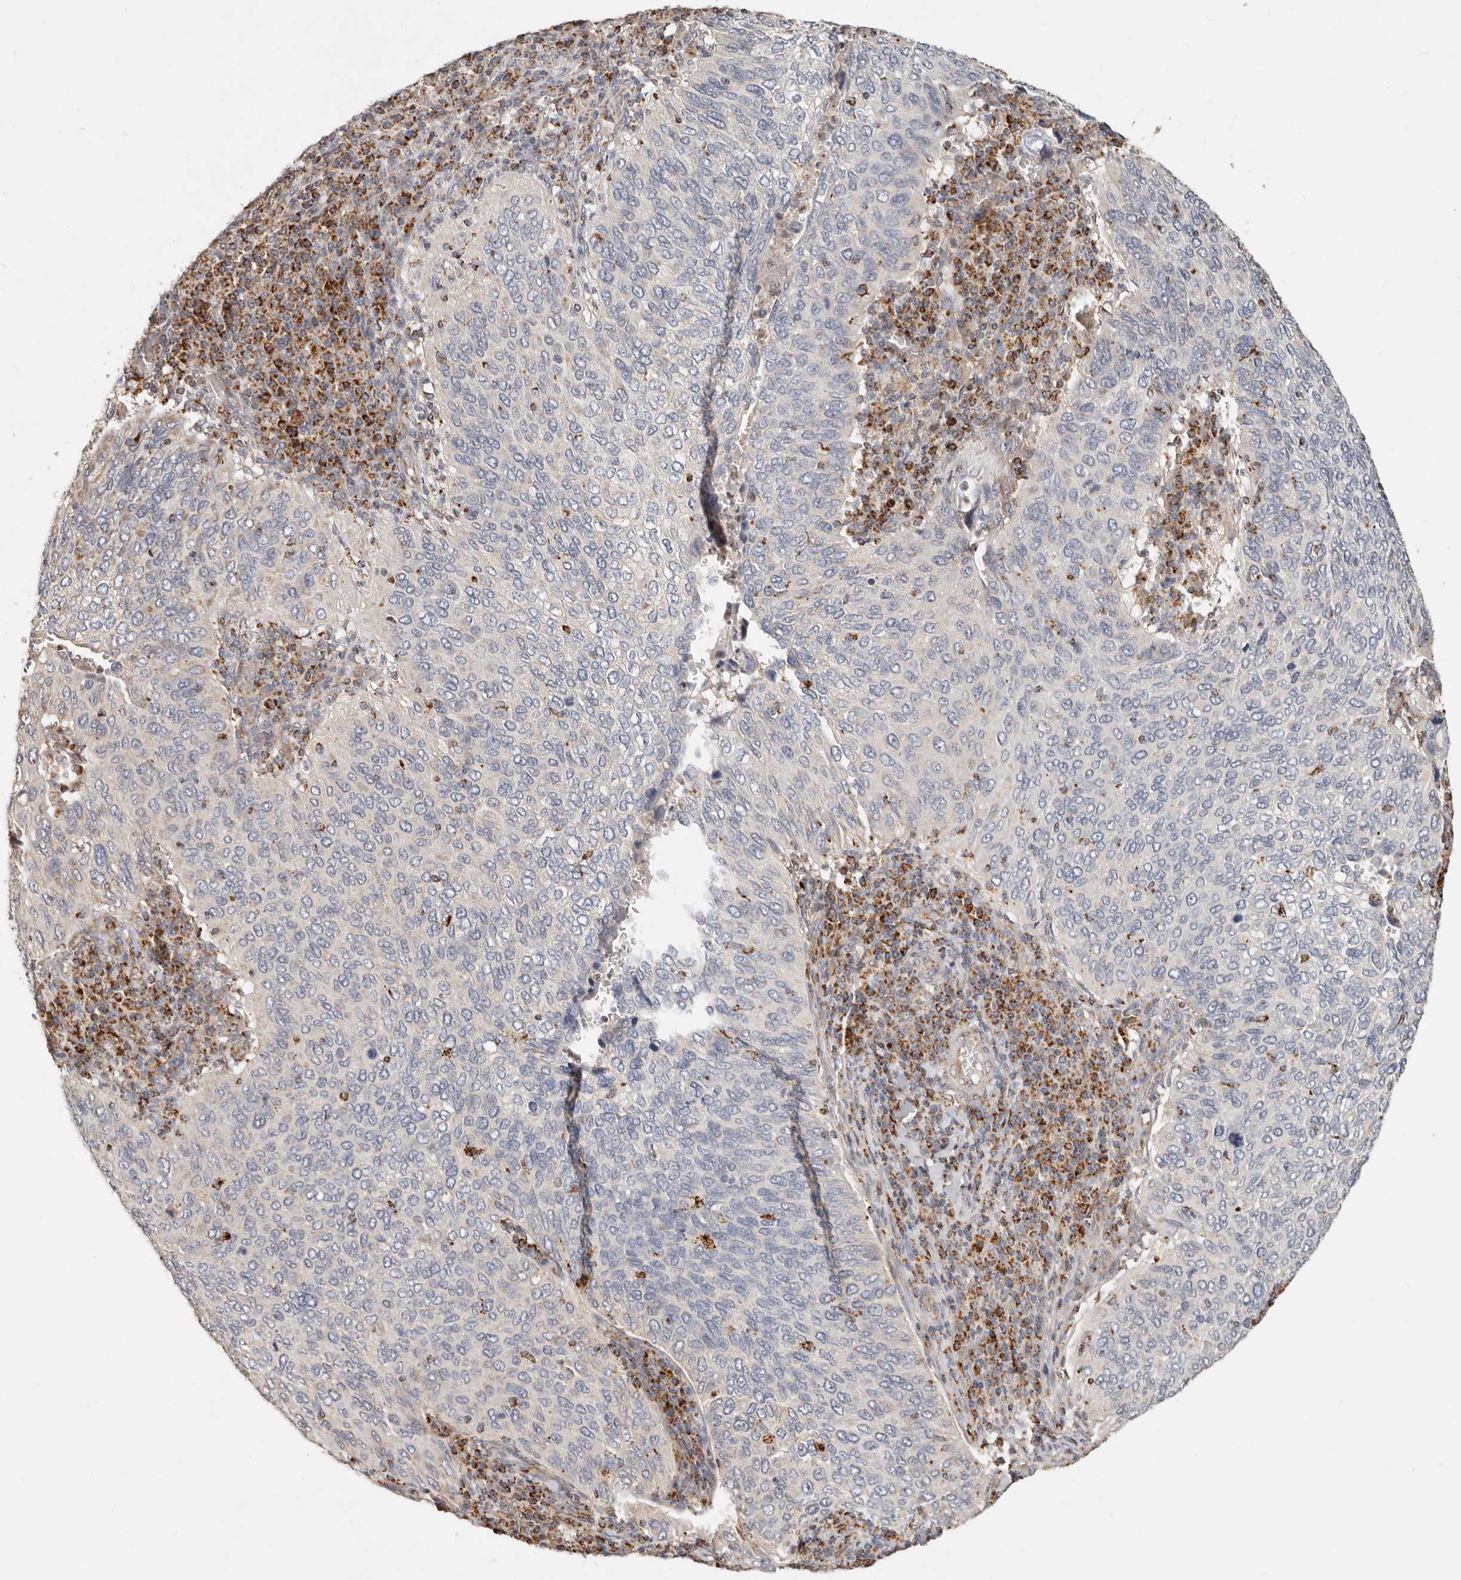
{"staining": {"intensity": "negative", "quantity": "none", "location": "none"}, "tissue": "cervical cancer", "cell_type": "Tumor cells", "image_type": "cancer", "snomed": [{"axis": "morphology", "description": "Squamous cell carcinoma, NOS"}, {"axis": "topography", "description": "Cervix"}], "caption": "Cervical squamous cell carcinoma stained for a protein using IHC demonstrates no staining tumor cells.", "gene": "ARHGEF10L", "patient": {"sex": "female", "age": 38}}